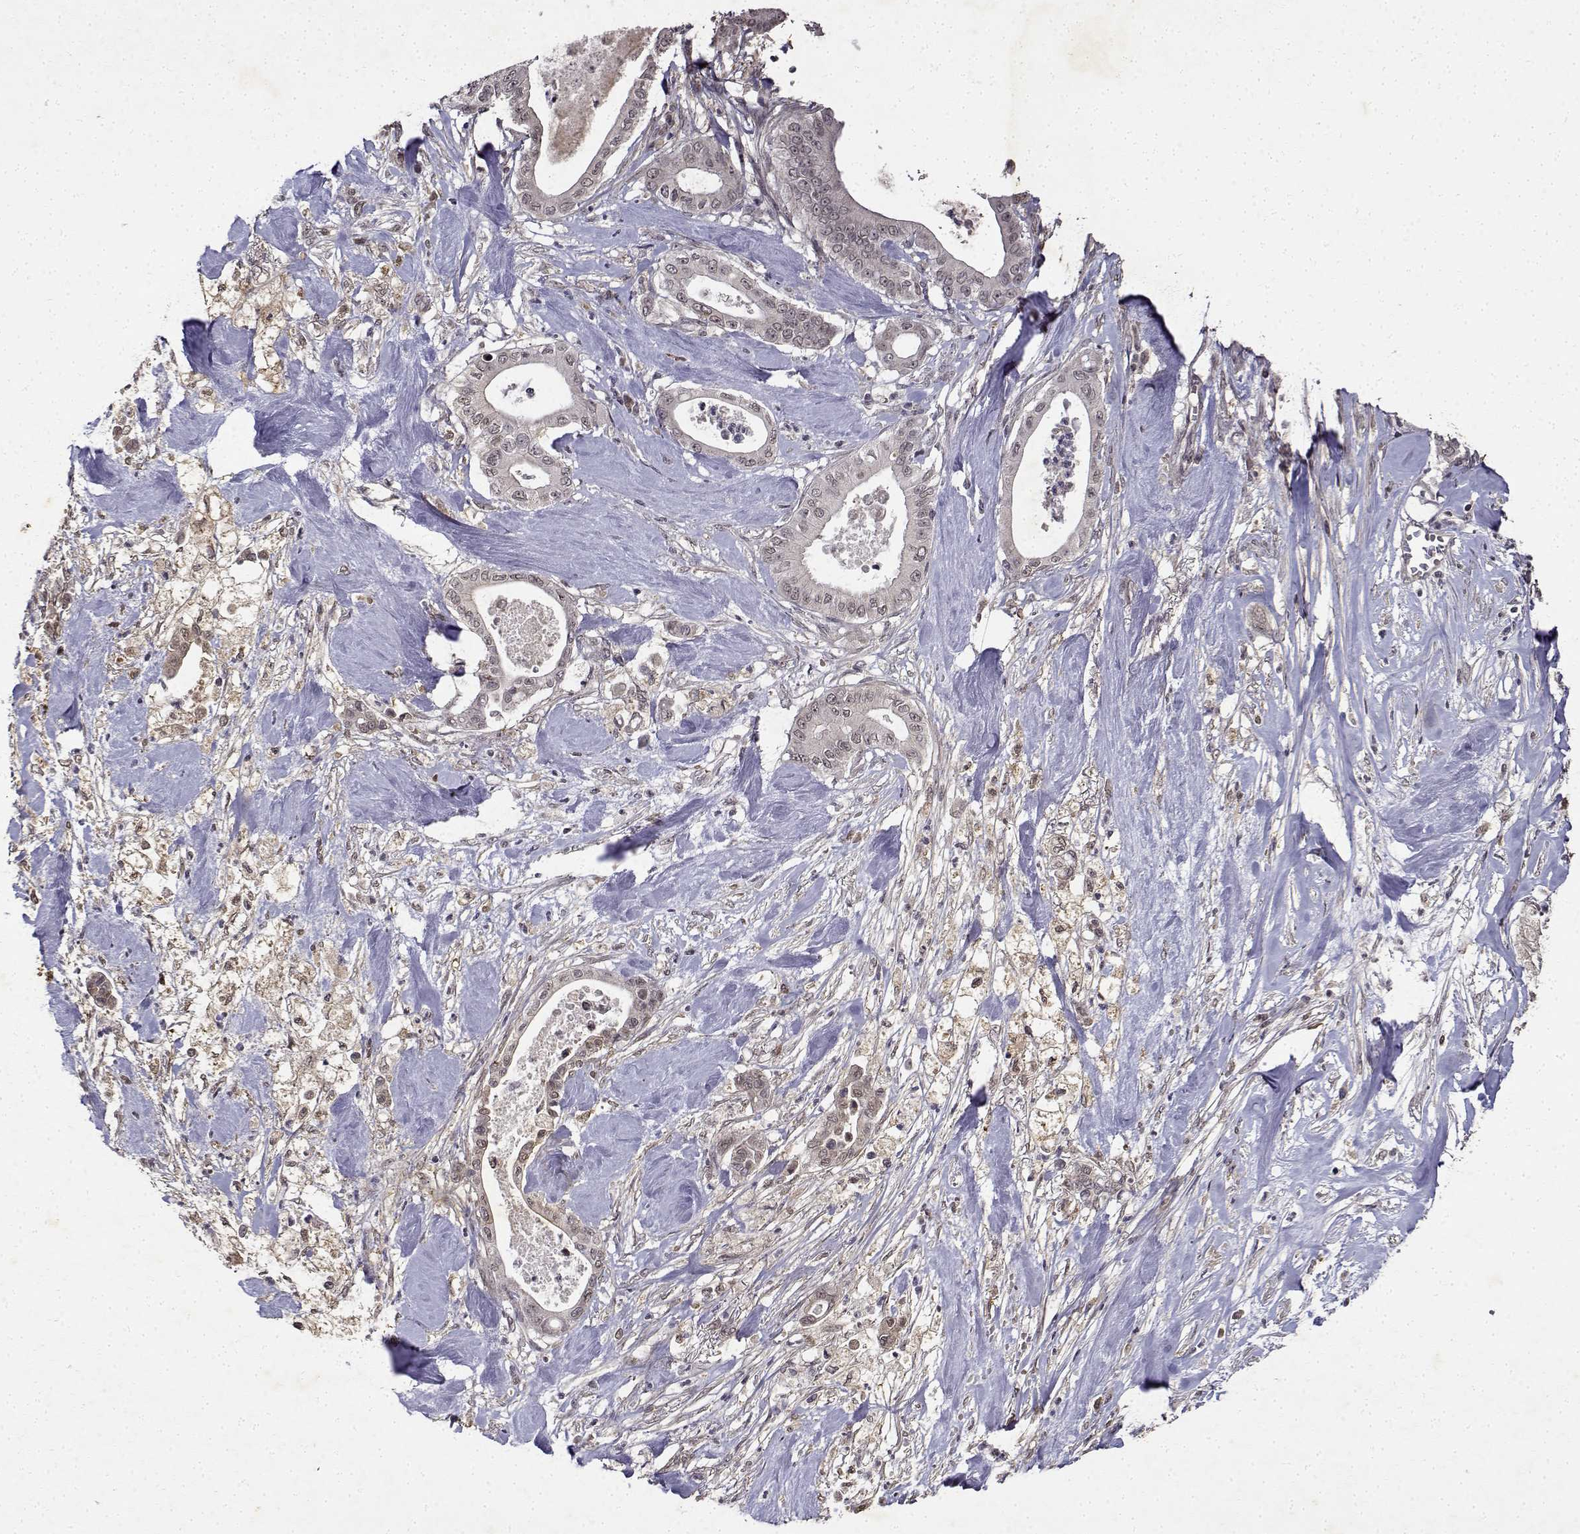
{"staining": {"intensity": "negative", "quantity": "none", "location": "none"}, "tissue": "pancreatic cancer", "cell_type": "Tumor cells", "image_type": "cancer", "snomed": [{"axis": "morphology", "description": "Adenocarcinoma, NOS"}, {"axis": "topography", "description": "Pancreas"}], "caption": "A histopathology image of pancreatic cancer stained for a protein reveals no brown staining in tumor cells.", "gene": "BDNF", "patient": {"sex": "male", "age": 71}}